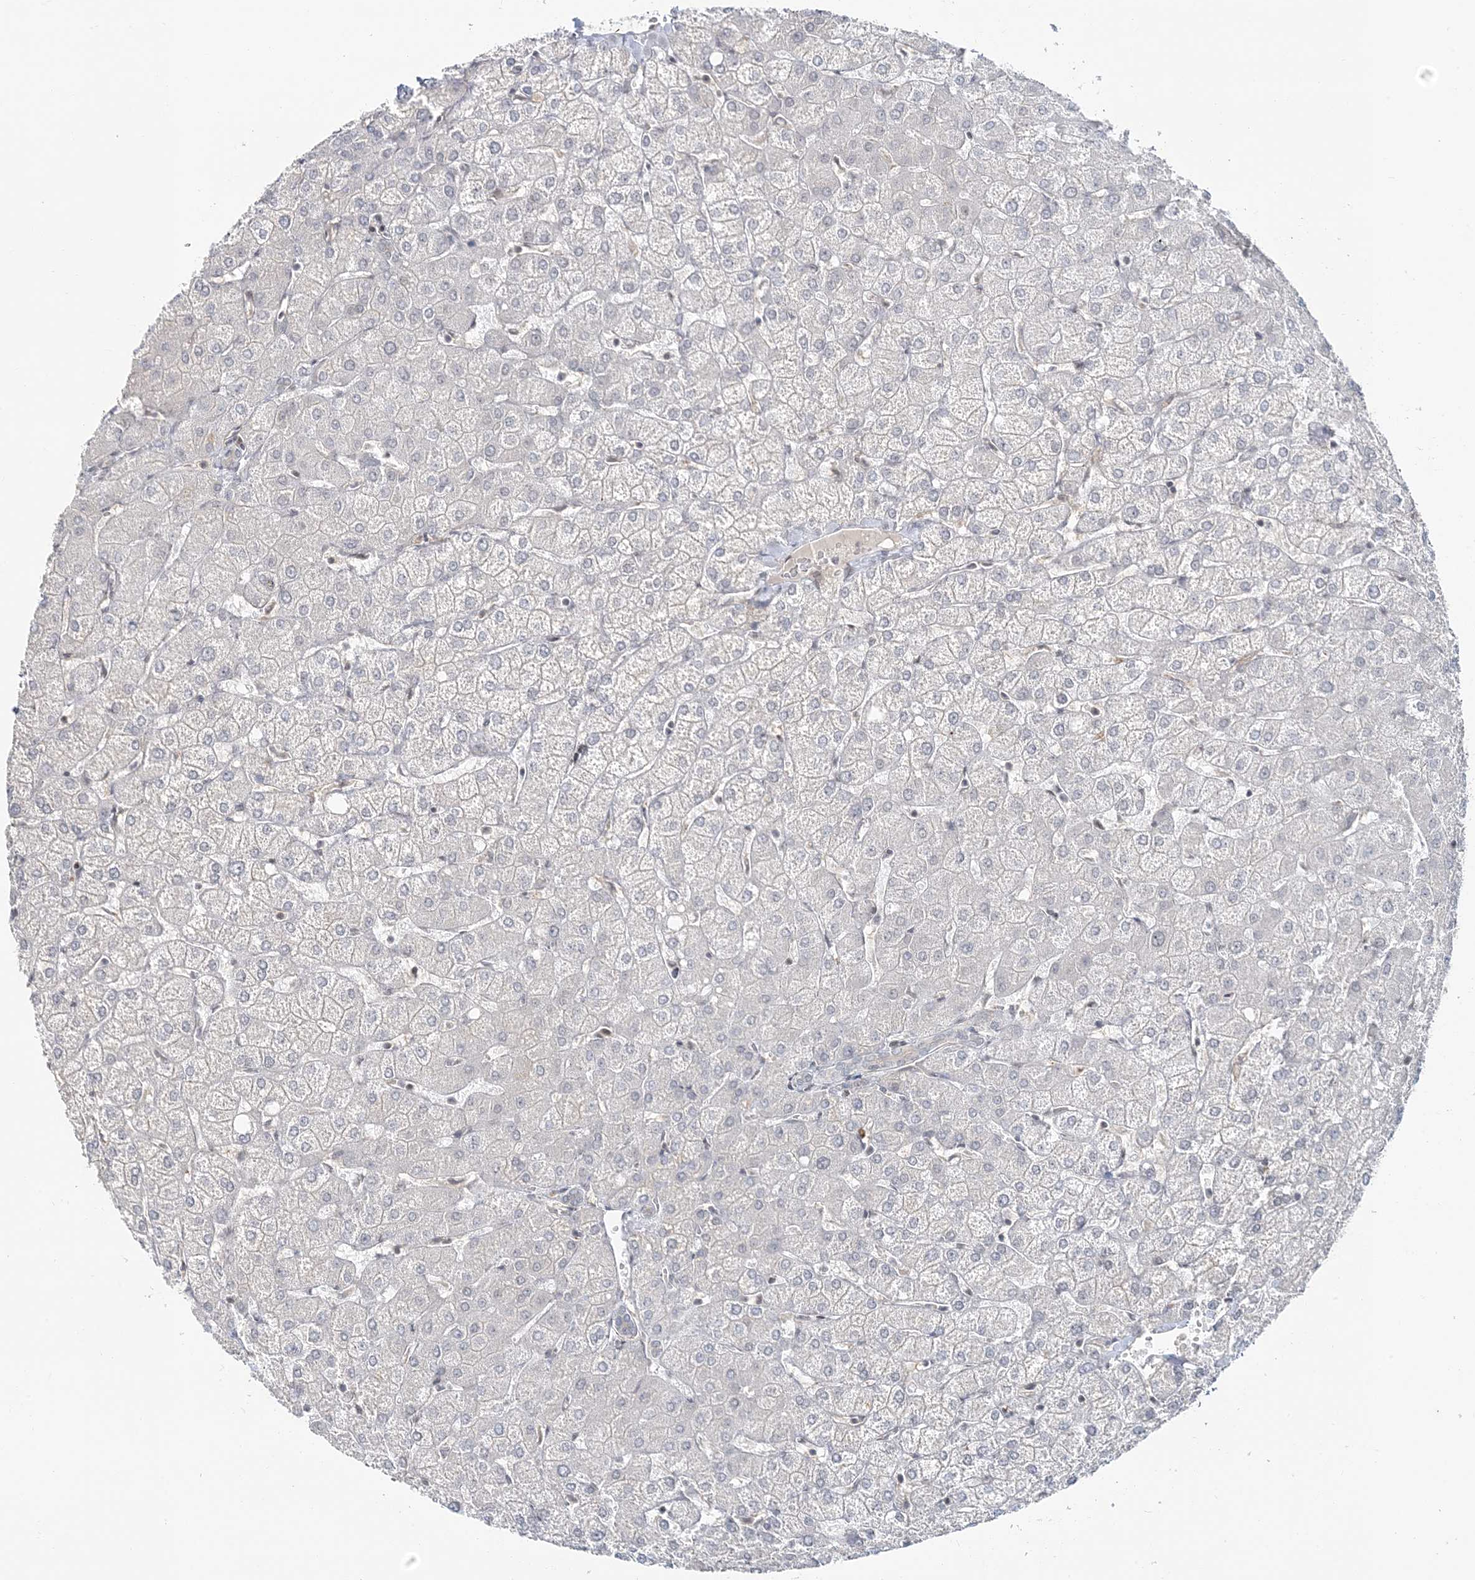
{"staining": {"intensity": "negative", "quantity": "none", "location": "none"}, "tissue": "liver", "cell_type": "Cholangiocytes", "image_type": "normal", "snomed": [{"axis": "morphology", "description": "Normal tissue, NOS"}, {"axis": "topography", "description": "Liver"}], "caption": "IHC of benign human liver demonstrates no staining in cholangiocytes.", "gene": "LEXM", "patient": {"sex": "female", "age": 54}}